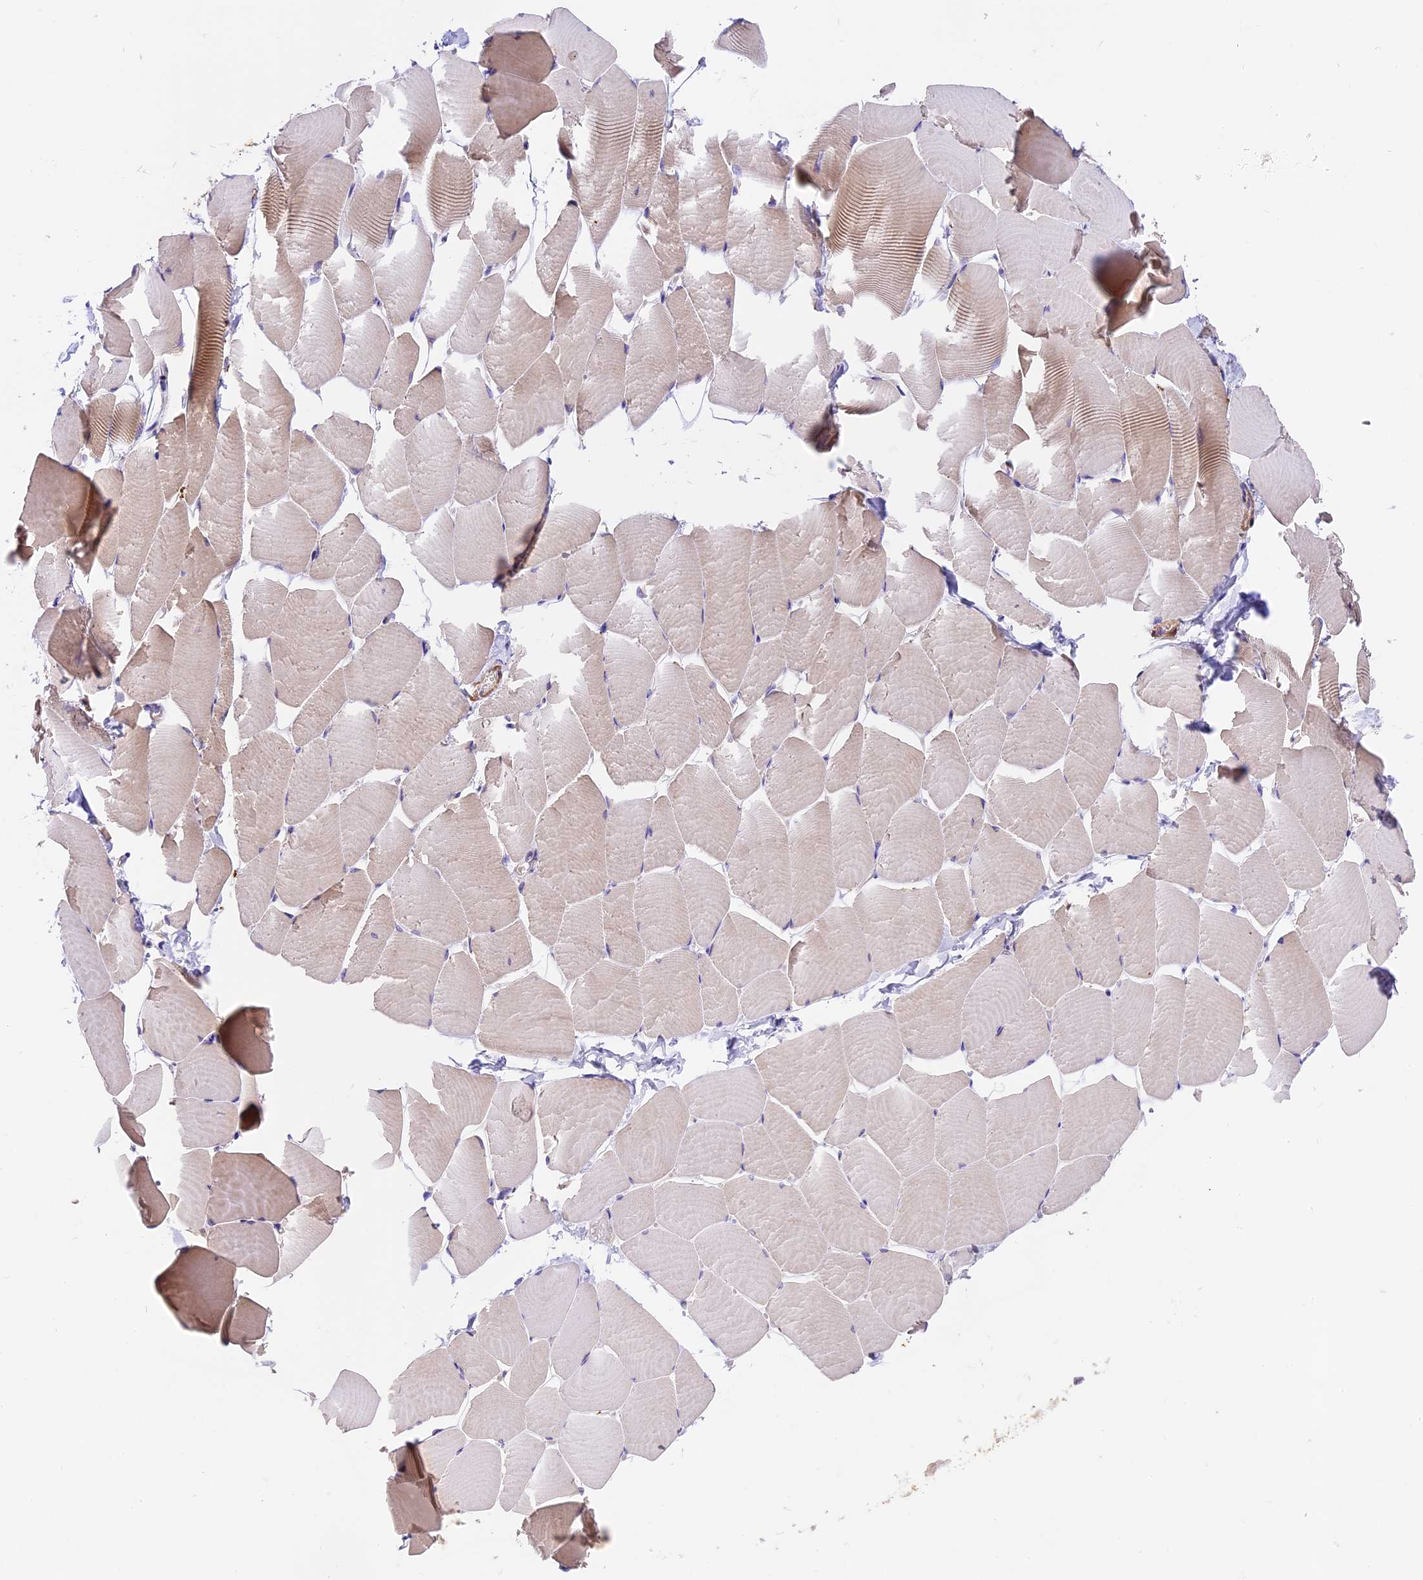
{"staining": {"intensity": "weak", "quantity": "25%-75%", "location": "cytoplasmic/membranous"}, "tissue": "skeletal muscle", "cell_type": "Myocytes", "image_type": "normal", "snomed": [{"axis": "morphology", "description": "Normal tissue, NOS"}, {"axis": "topography", "description": "Skeletal muscle"}], "caption": "This is a photomicrograph of immunohistochemistry staining of benign skeletal muscle, which shows weak staining in the cytoplasmic/membranous of myocytes.", "gene": "COPE", "patient": {"sex": "male", "age": 25}}